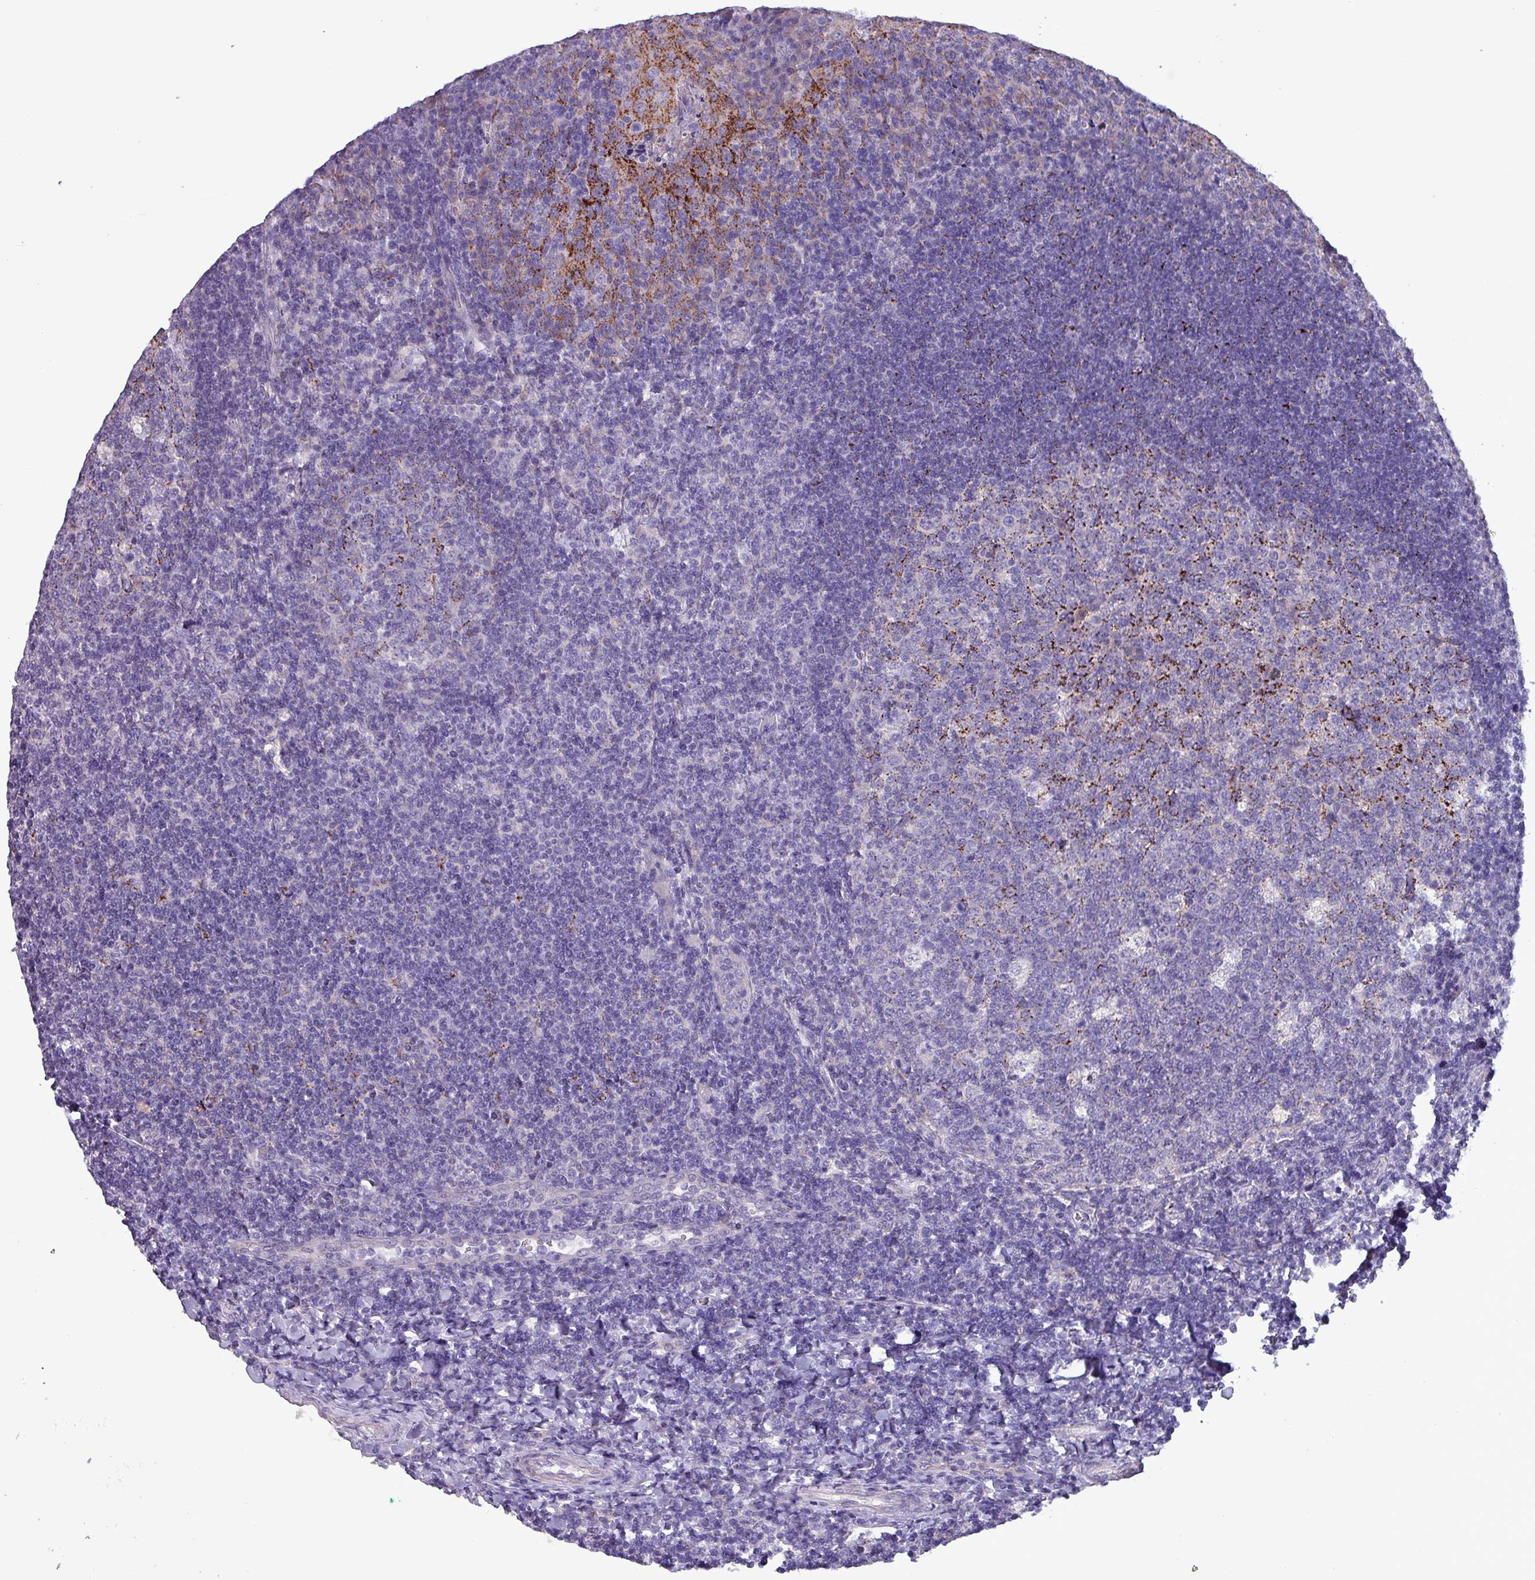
{"staining": {"intensity": "negative", "quantity": "none", "location": "none"}, "tissue": "tonsil", "cell_type": "Germinal center cells", "image_type": "normal", "snomed": [{"axis": "morphology", "description": "Normal tissue, NOS"}, {"axis": "topography", "description": "Tonsil"}], "caption": "The IHC photomicrograph has no significant positivity in germinal center cells of tonsil.", "gene": "HSD3B7", "patient": {"sex": "male", "age": 17}}